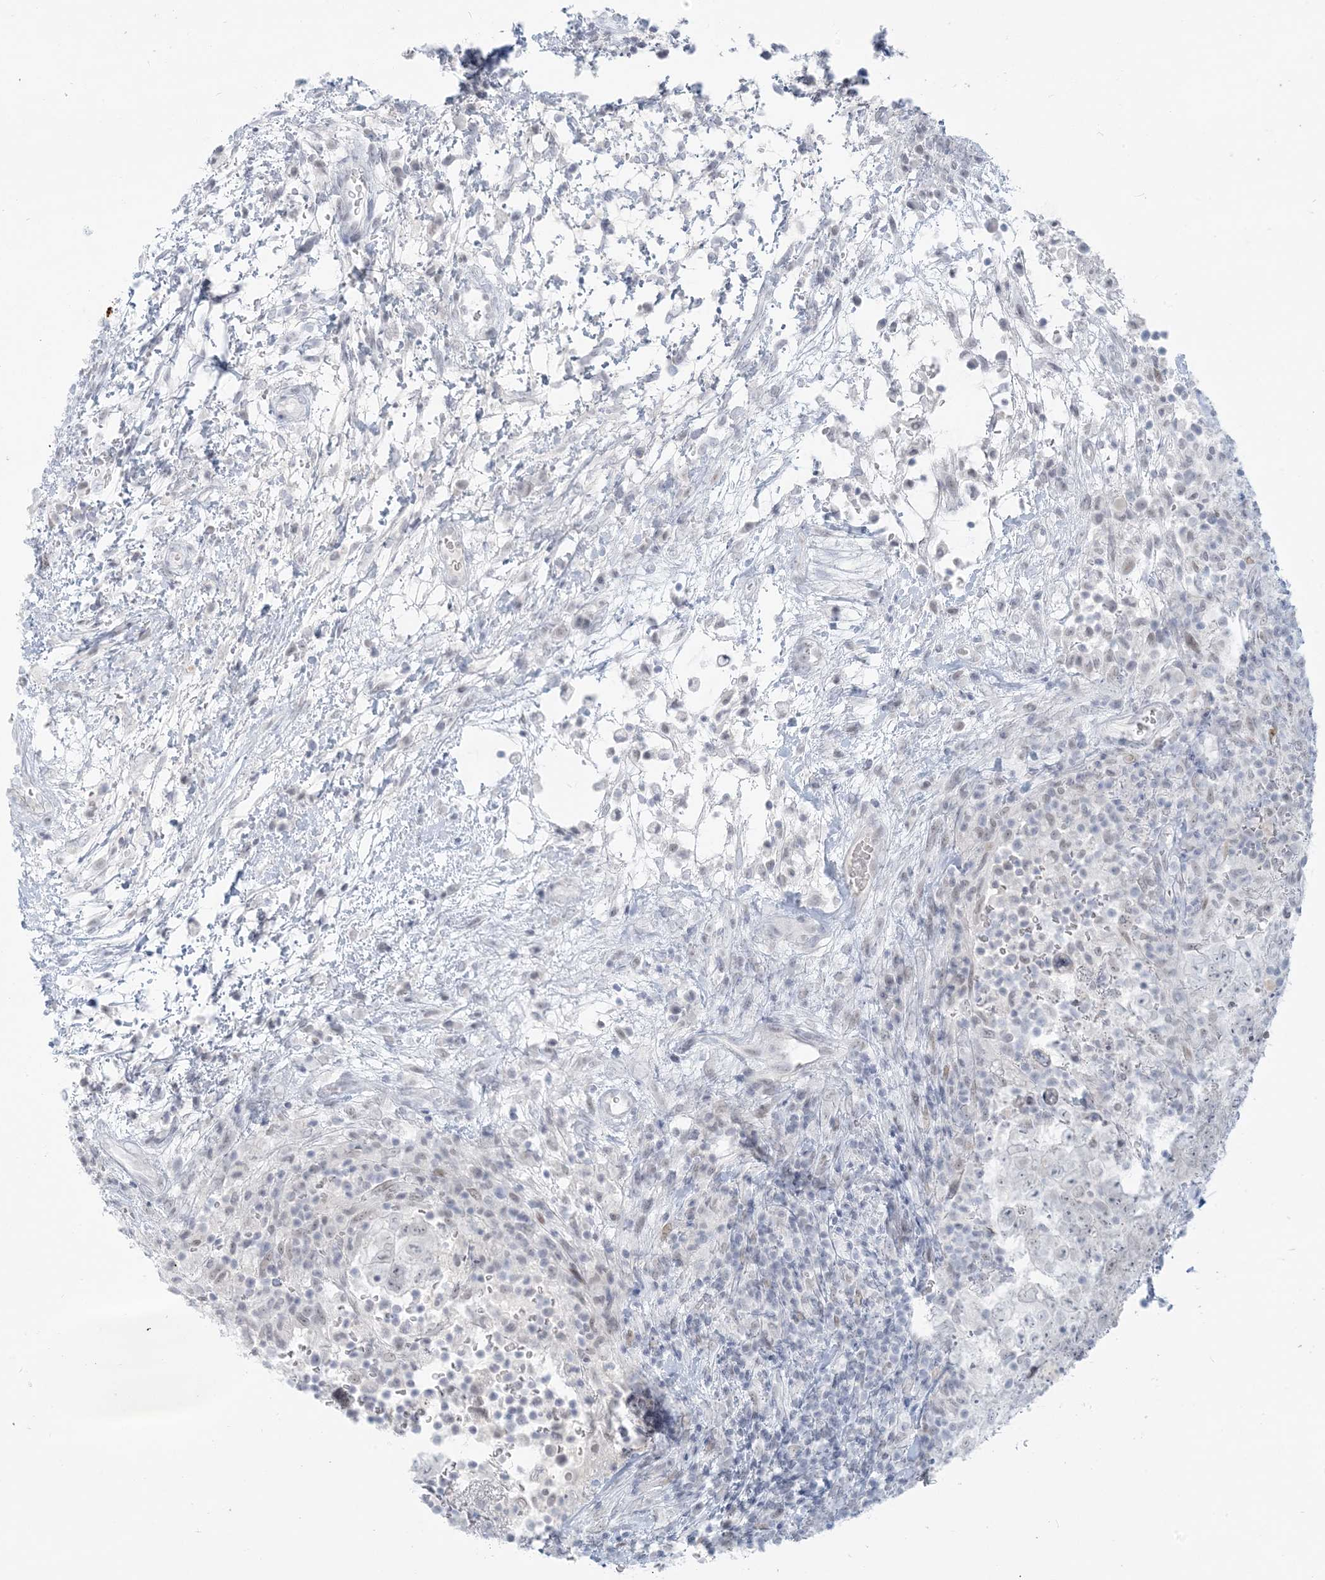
{"staining": {"intensity": "negative", "quantity": "none", "location": "none"}, "tissue": "testis cancer", "cell_type": "Tumor cells", "image_type": "cancer", "snomed": [{"axis": "morphology", "description": "Carcinoma, Embryonal, NOS"}, {"axis": "topography", "description": "Testis"}], "caption": "The immunohistochemistry photomicrograph has no significant positivity in tumor cells of testis cancer (embryonal carcinoma) tissue.", "gene": "SCML1", "patient": {"sex": "male", "age": 37}}